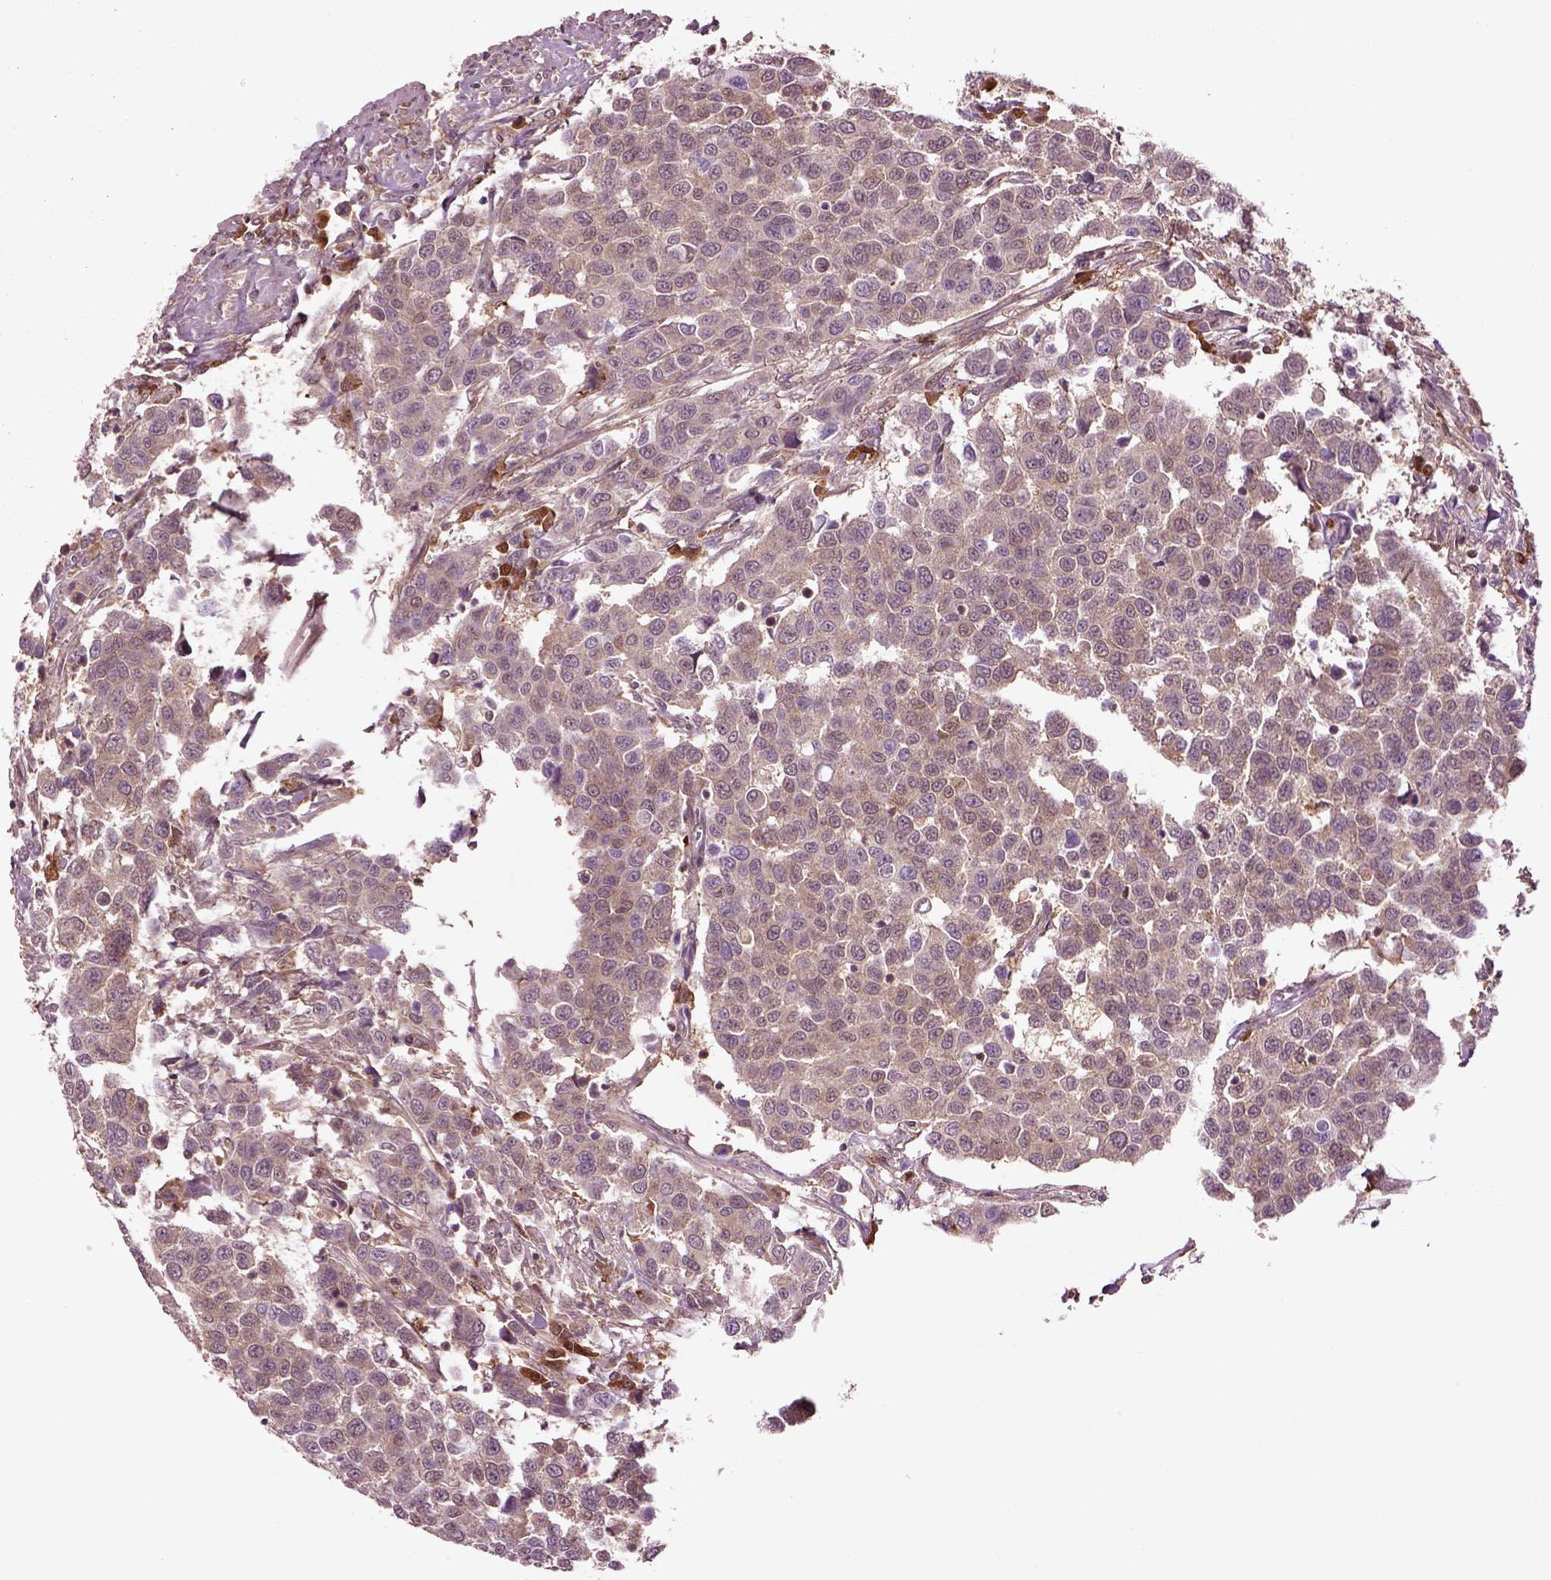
{"staining": {"intensity": "weak", "quantity": ">75%", "location": "cytoplasmic/membranous"}, "tissue": "urothelial cancer", "cell_type": "Tumor cells", "image_type": "cancer", "snomed": [{"axis": "morphology", "description": "Urothelial carcinoma, High grade"}, {"axis": "topography", "description": "Urinary bladder"}], "caption": "Tumor cells exhibit low levels of weak cytoplasmic/membranous staining in approximately >75% of cells in urothelial cancer.", "gene": "MDP1", "patient": {"sex": "female", "age": 58}}